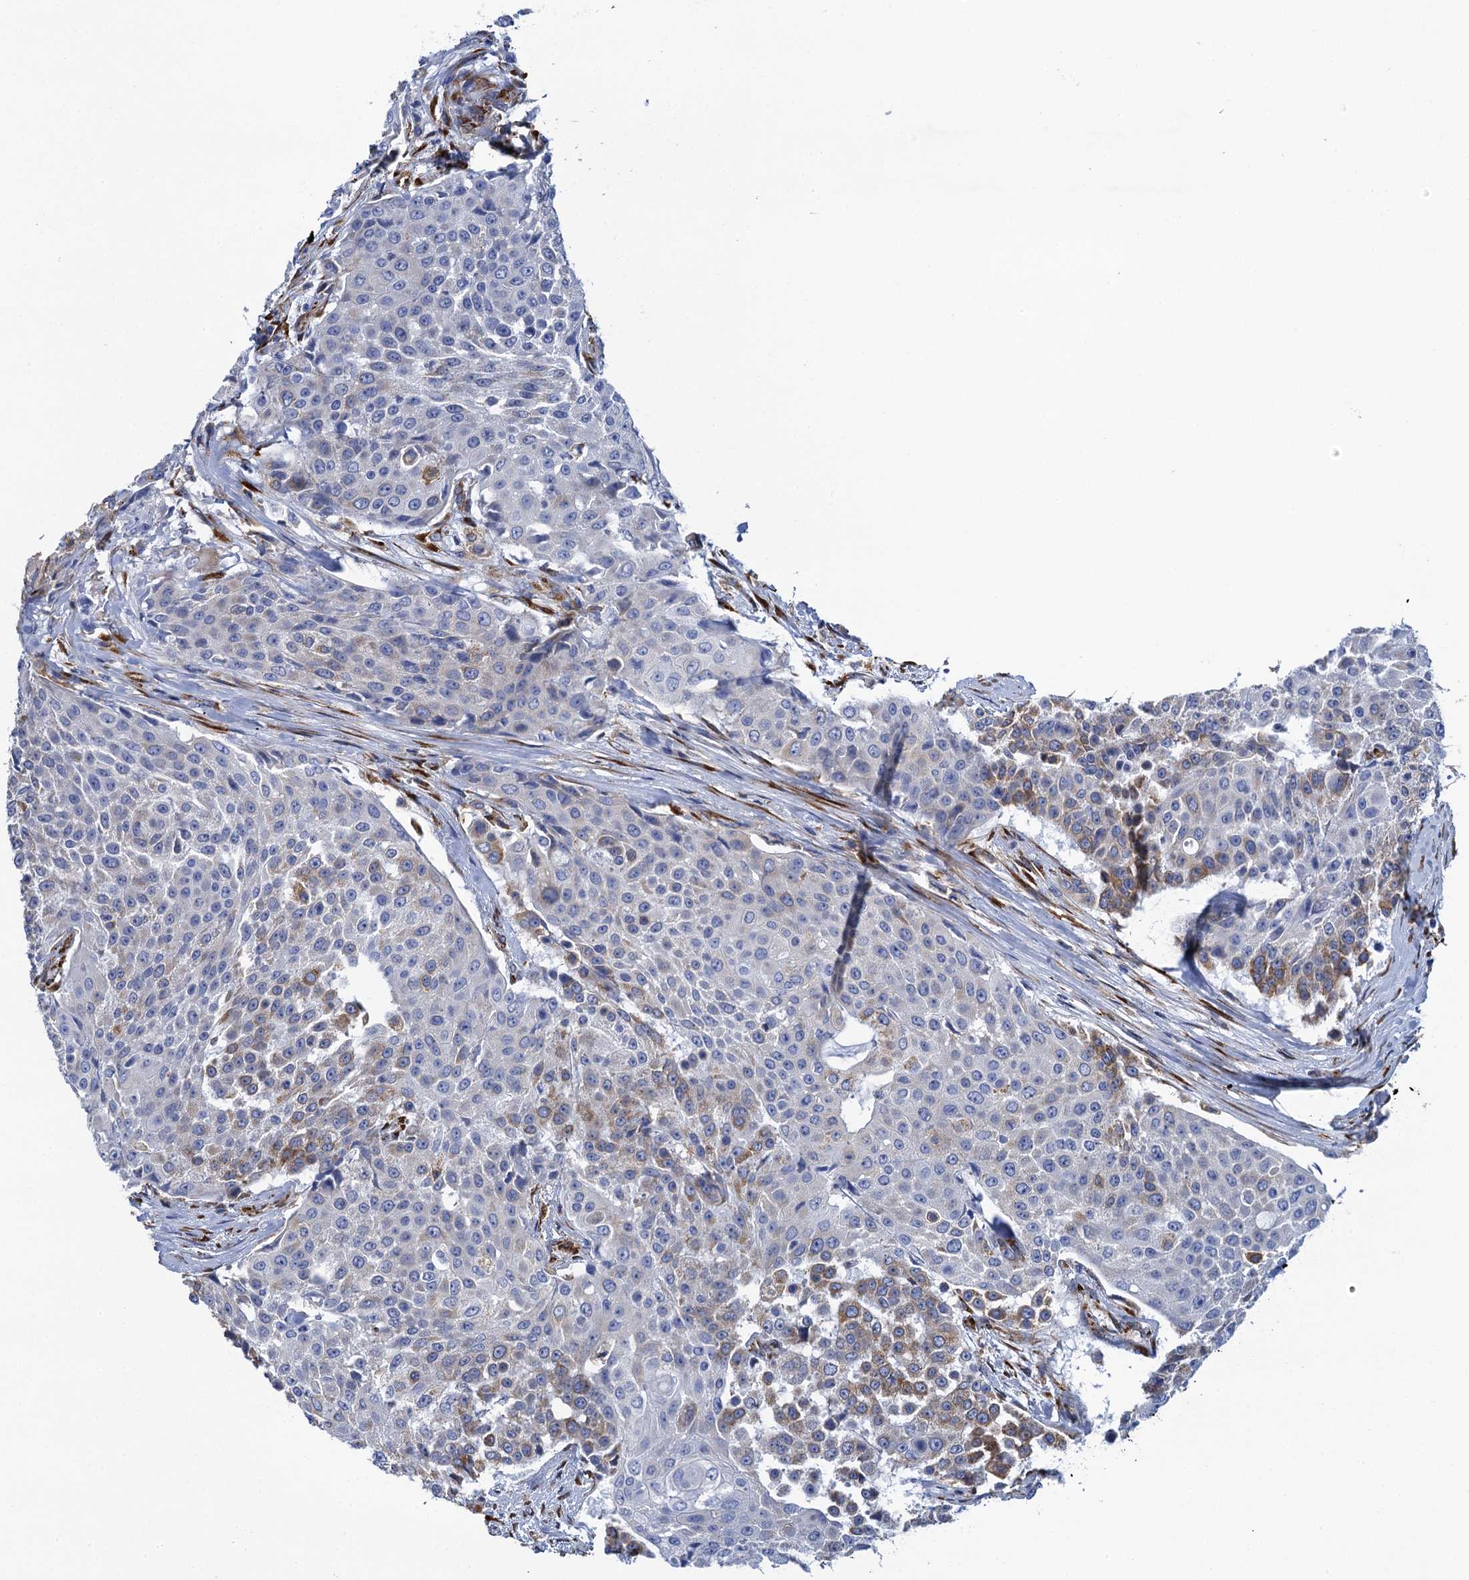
{"staining": {"intensity": "moderate", "quantity": "<25%", "location": "cytoplasmic/membranous"}, "tissue": "urothelial cancer", "cell_type": "Tumor cells", "image_type": "cancer", "snomed": [{"axis": "morphology", "description": "Urothelial carcinoma, High grade"}, {"axis": "topography", "description": "Urinary bladder"}], "caption": "High-power microscopy captured an immunohistochemistry photomicrograph of high-grade urothelial carcinoma, revealing moderate cytoplasmic/membranous positivity in approximately <25% of tumor cells.", "gene": "POGLUT3", "patient": {"sex": "female", "age": 63}}